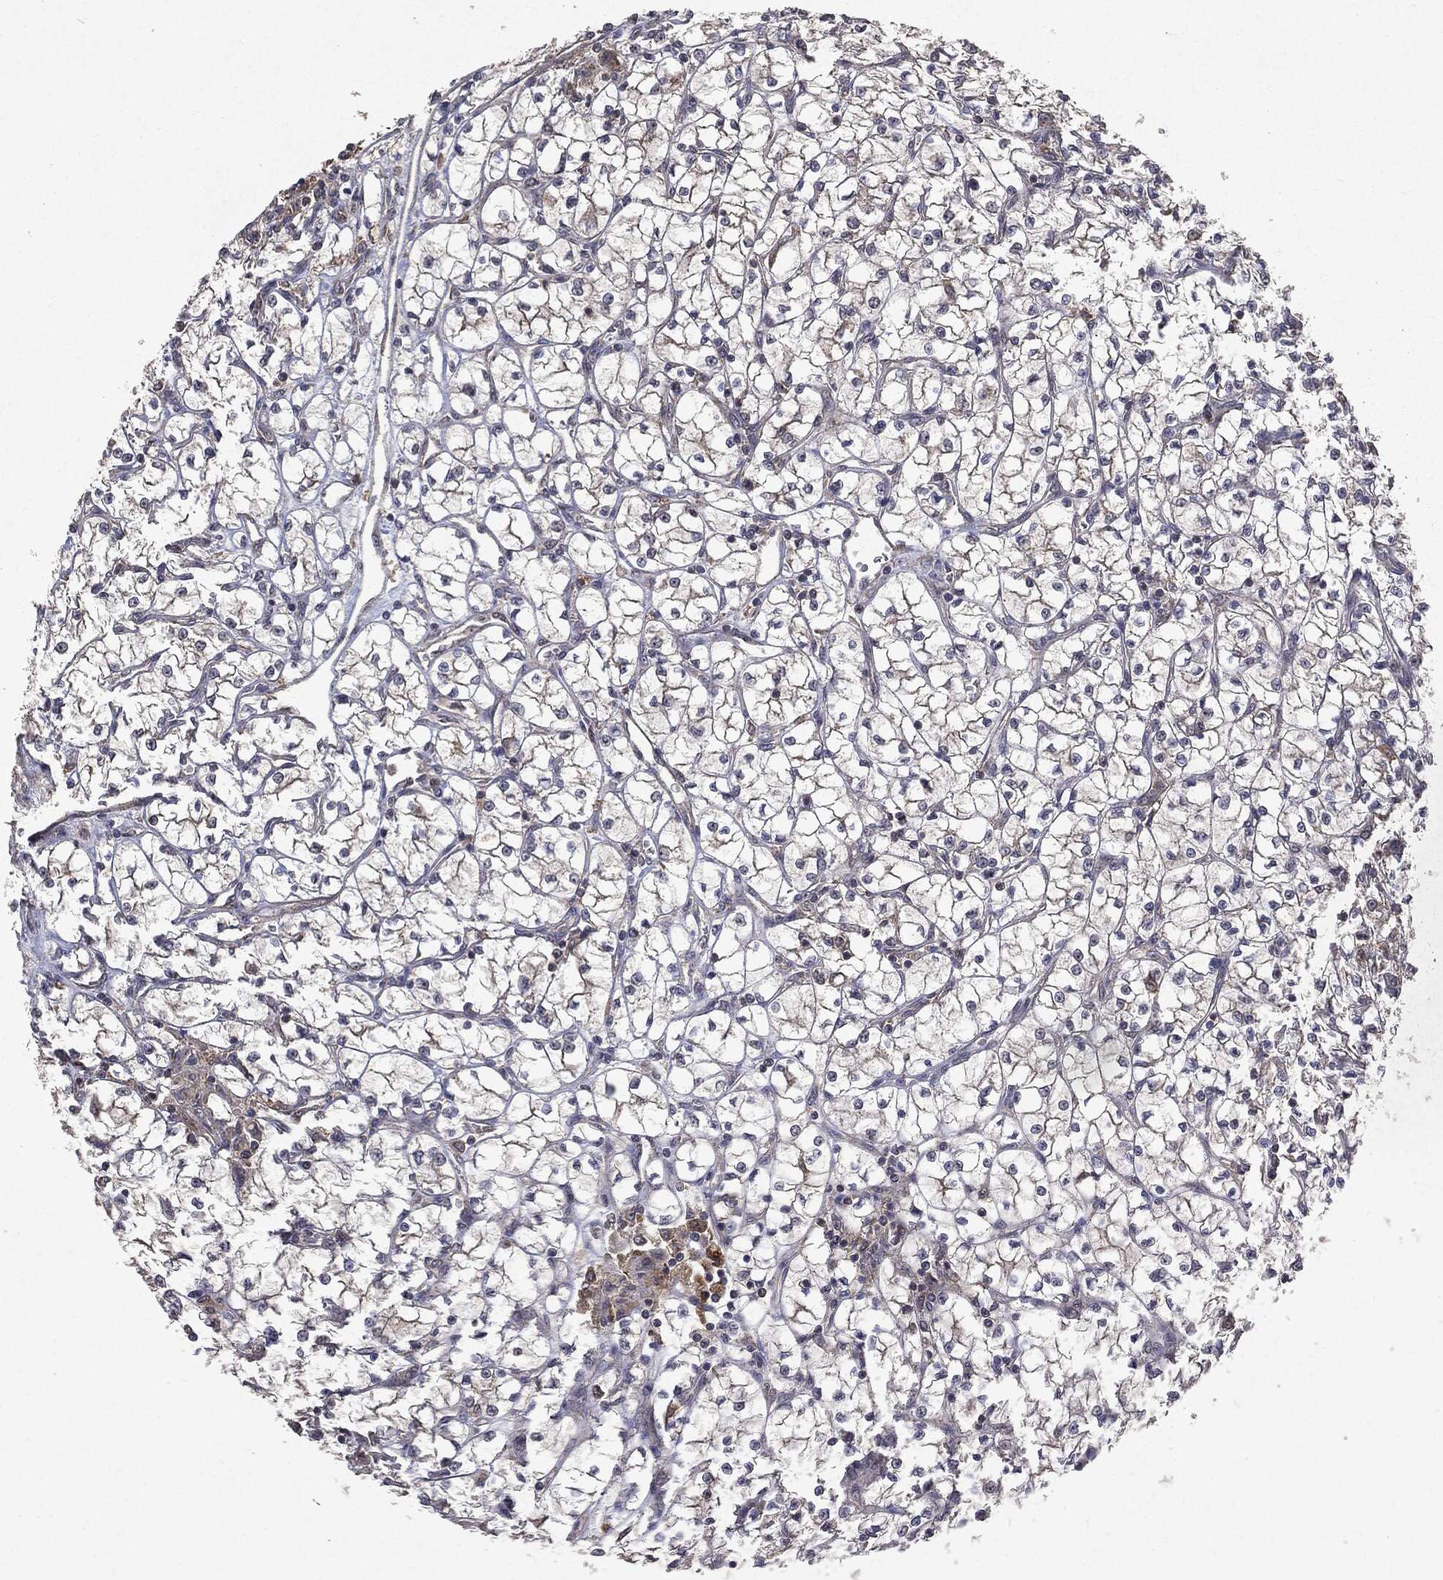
{"staining": {"intensity": "negative", "quantity": "none", "location": "none"}, "tissue": "renal cancer", "cell_type": "Tumor cells", "image_type": "cancer", "snomed": [{"axis": "morphology", "description": "Adenocarcinoma, NOS"}, {"axis": "topography", "description": "Kidney"}], "caption": "Photomicrograph shows no protein positivity in tumor cells of renal cancer tissue.", "gene": "PTEN", "patient": {"sex": "female", "age": 64}}